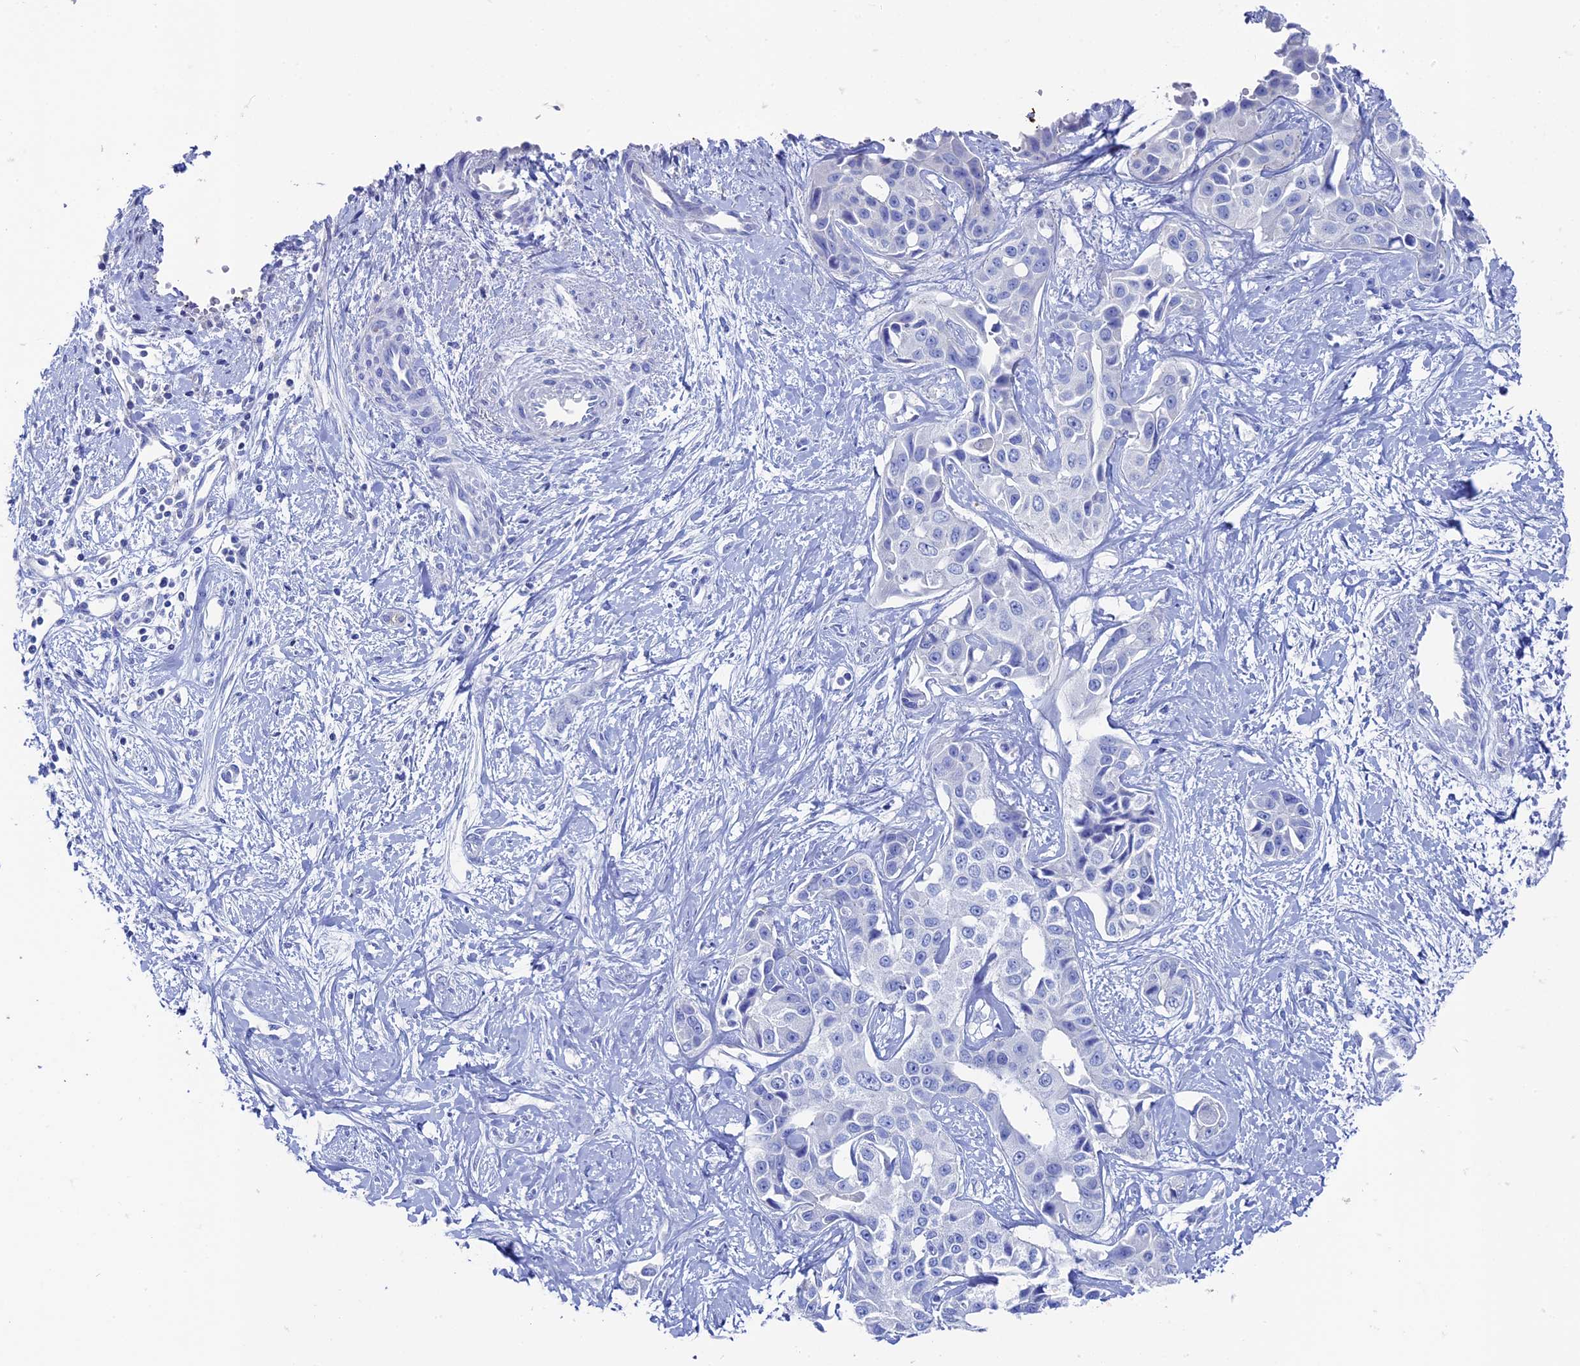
{"staining": {"intensity": "negative", "quantity": "none", "location": "none"}, "tissue": "liver cancer", "cell_type": "Tumor cells", "image_type": "cancer", "snomed": [{"axis": "morphology", "description": "Cholangiocarcinoma"}, {"axis": "topography", "description": "Liver"}], "caption": "There is no significant positivity in tumor cells of cholangiocarcinoma (liver).", "gene": "UNC119", "patient": {"sex": "male", "age": 59}}